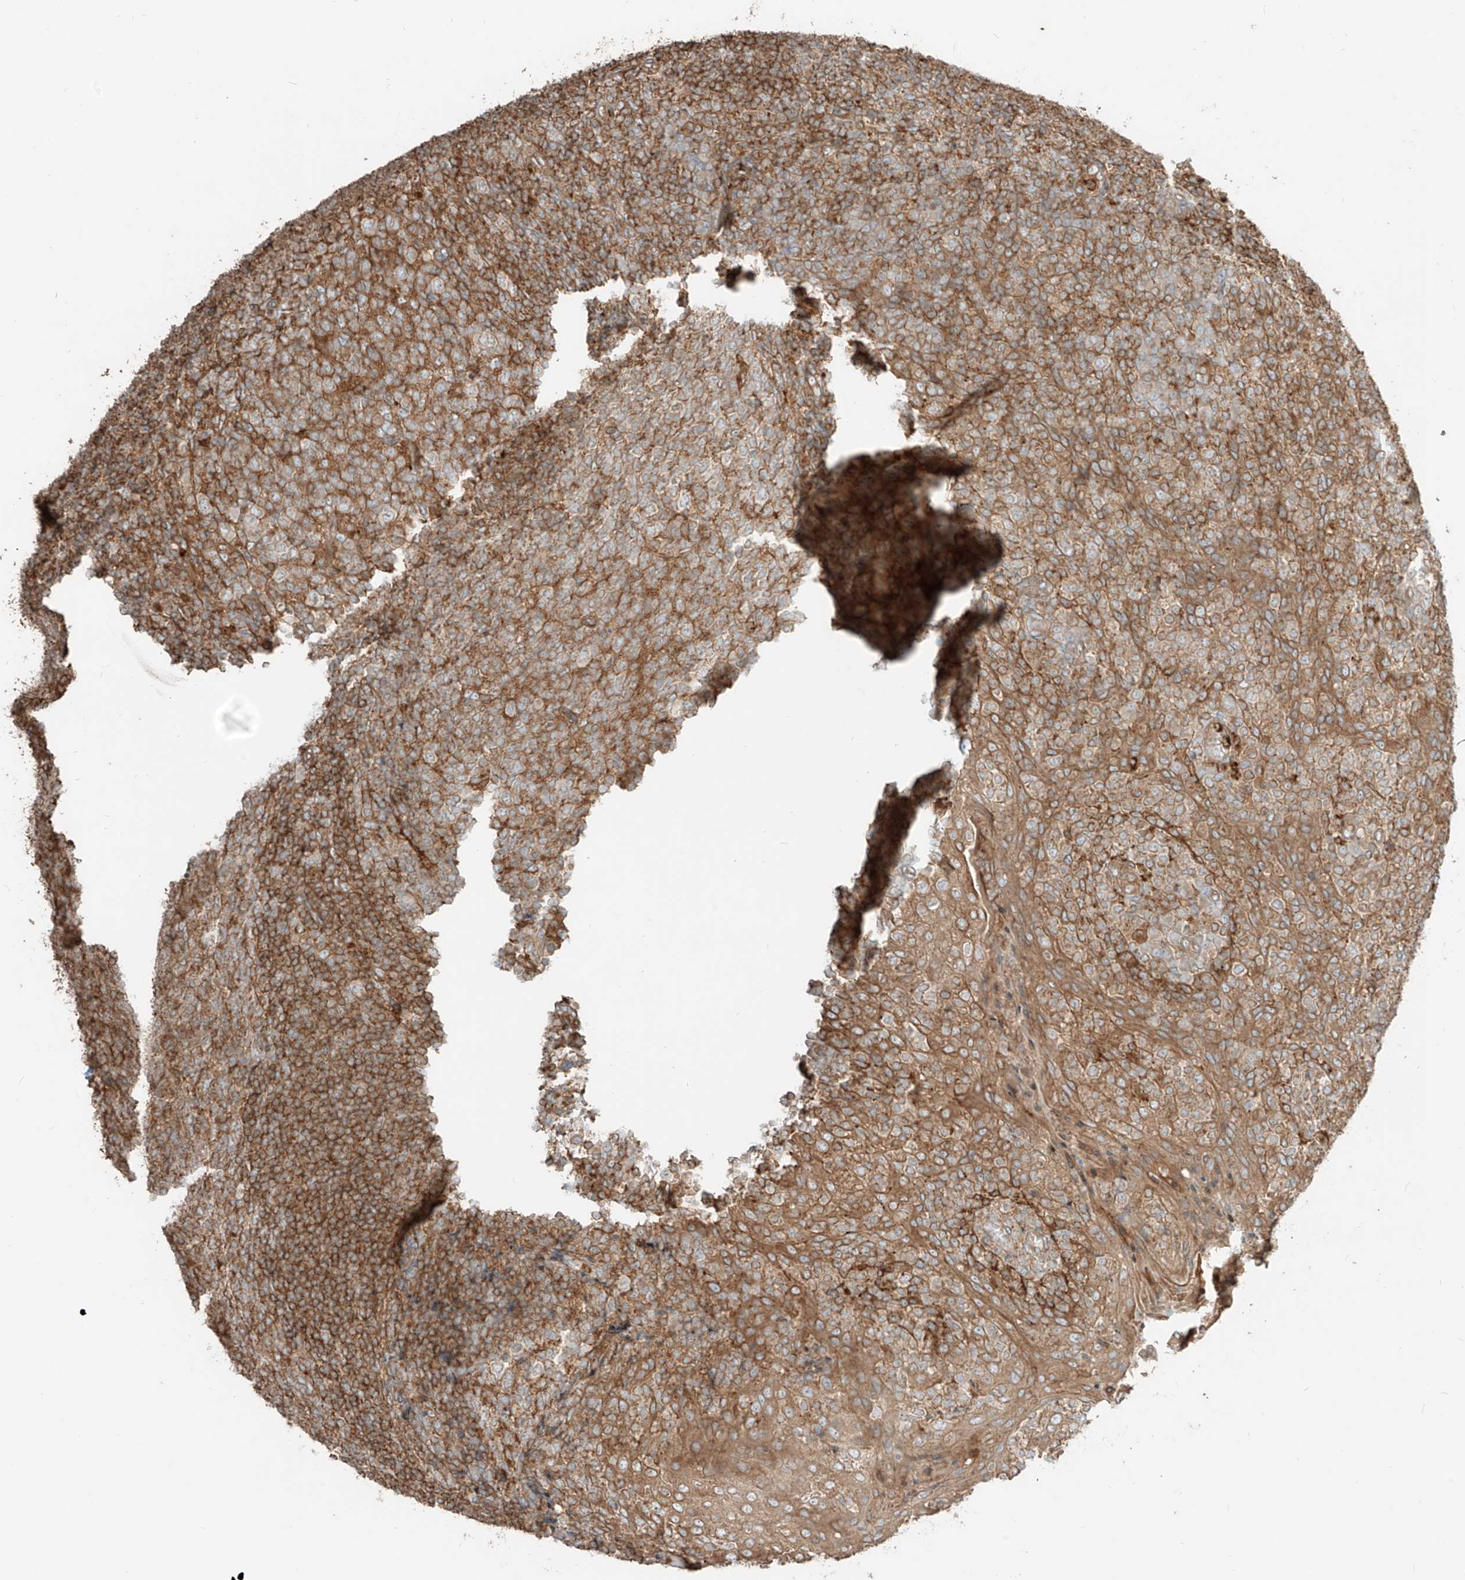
{"staining": {"intensity": "moderate", "quantity": ">75%", "location": "cytoplasmic/membranous"}, "tissue": "tonsil", "cell_type": "Germinal center cells", "image_type": "normal", "snomed": [{"axis": "morphology", "description": "Normal tissue, NOS"}, {"axis": "topography", "description": "Tonsil"}], "caption": "Protein staining shows moderate cytoplasmic/membranous expression in about >75% of germinal center cells in unremarkable tonsil.", "gene": "CCDC115", "patient": {"sex": "female", "age": 19}}